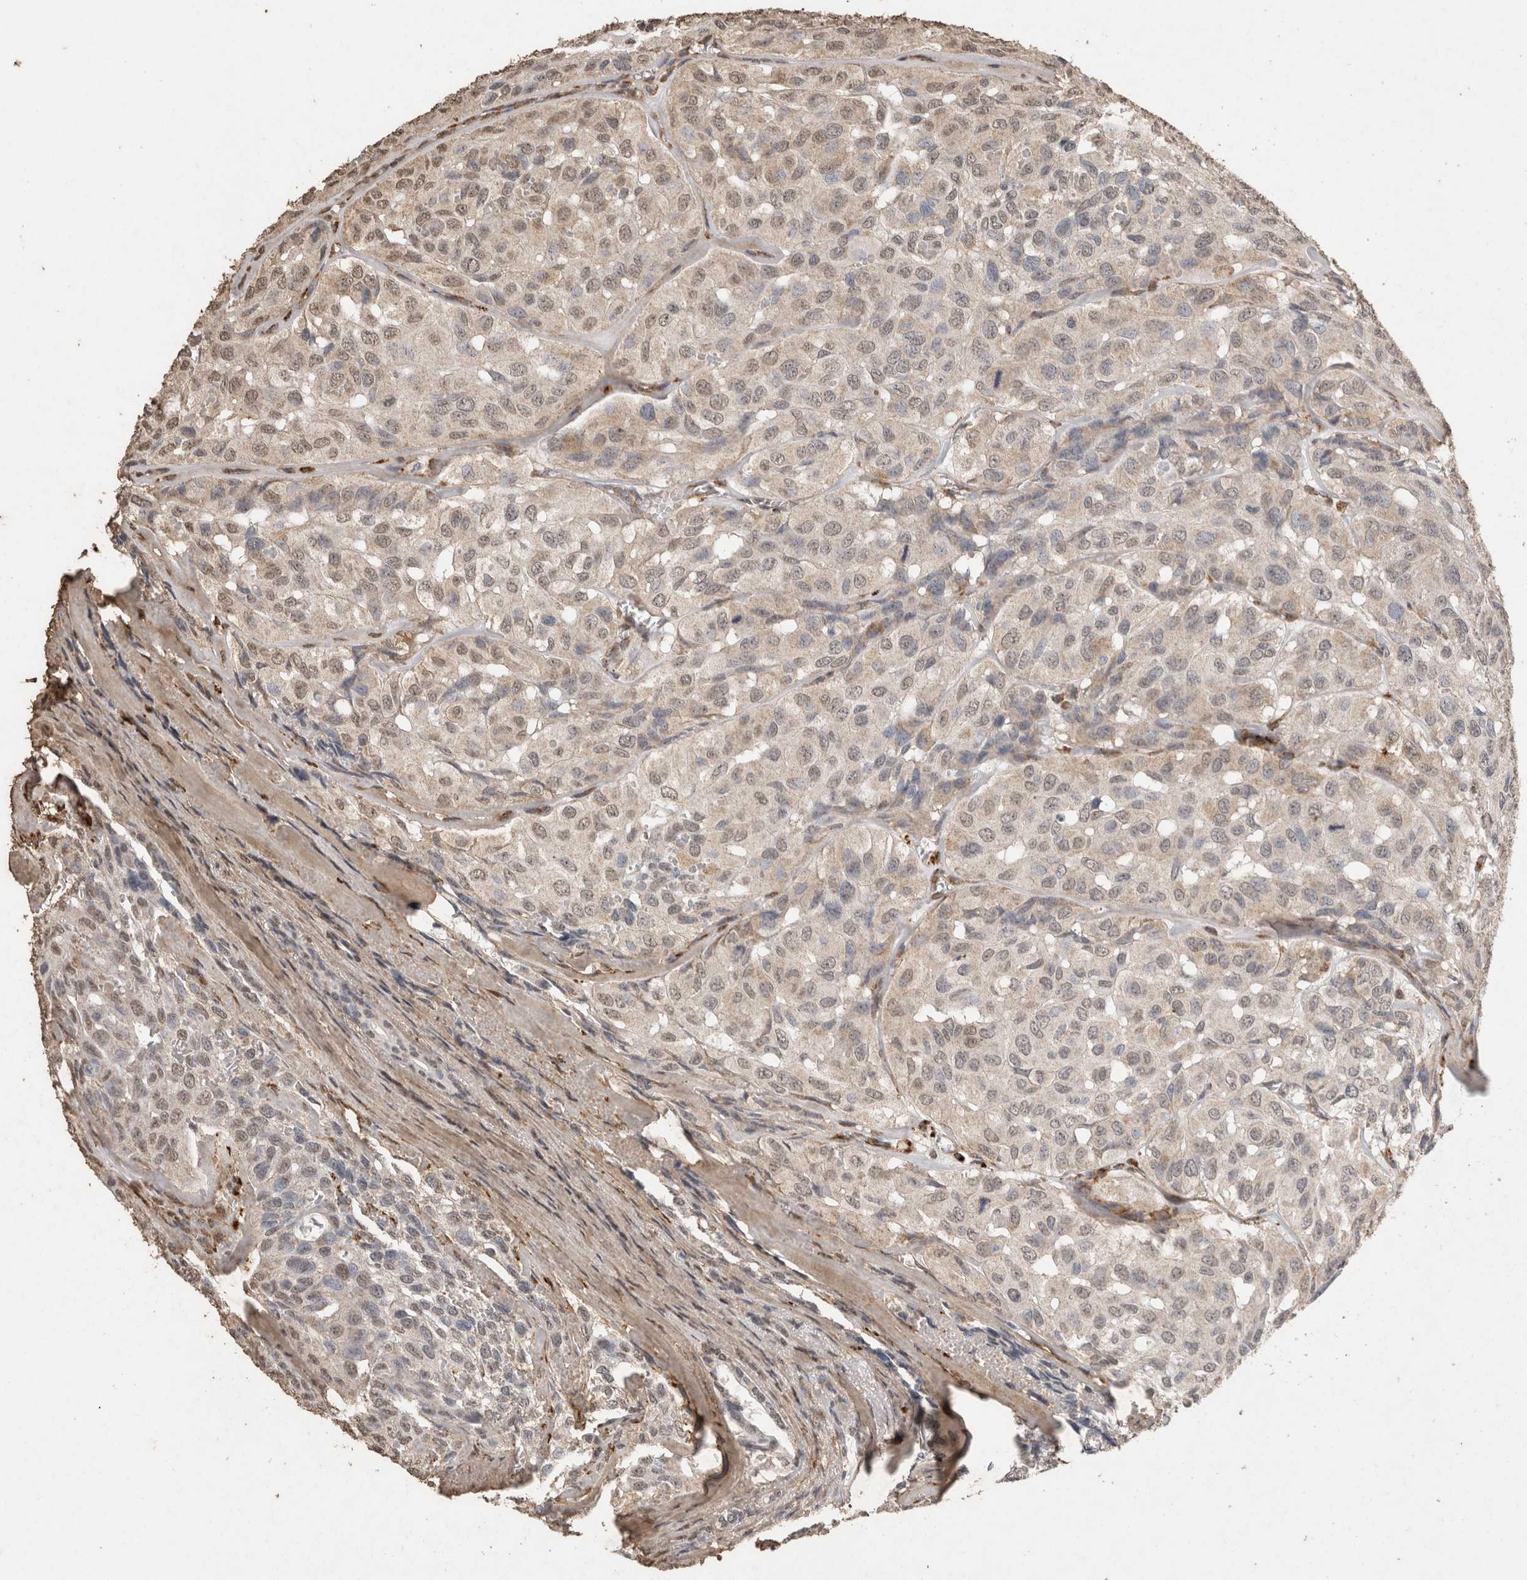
{"staining": {"intensity": "weak", "quantity": "25%-75%", "location": "cytoplasmic/membranous,nuclear"}, "tissue": "head and neck cancer", "cell_type": "Tumor cells", "image_type": "cancer", "snomed": [{"axis": "morphology", "description": "Adenocarcinoma, NOS"}, {"axis": "topography", "description": "Salivary gland, NOS"}, {"axis": "topography", "description": "Head-Neck"}], "caption": "A brown stain labels weak cytoplasmic/membranous and nuclear positivity of a protein in human head and neck cancer tumor cells. Ihc stains the protein in brown and the nuclei are stained blue.", "gene": "C1QTNF5", "patient": {"sex": "female", "age": 76}}